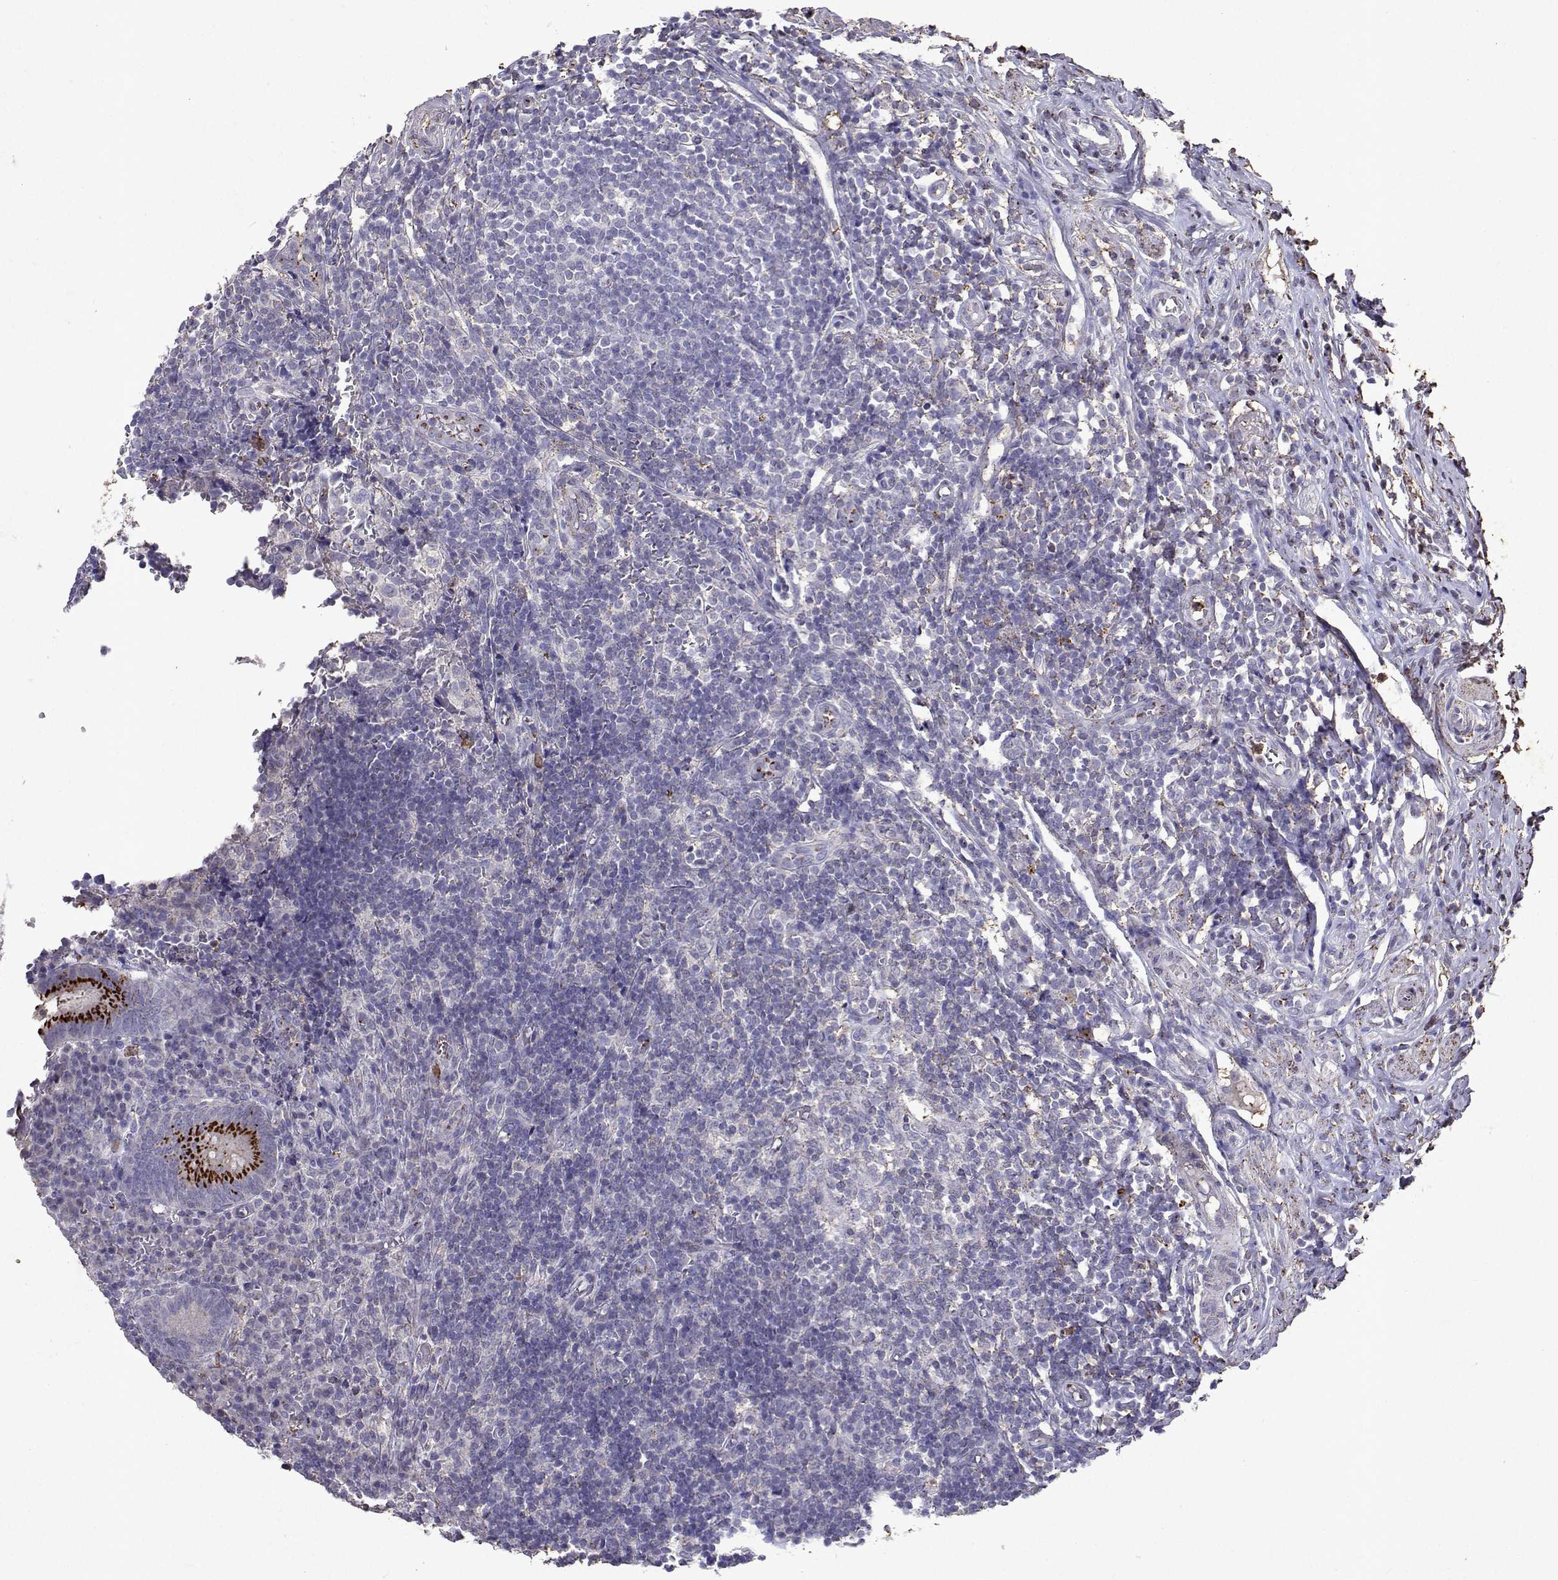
{"staining": {"intensity": "strong", "quantity": "25%-75%", "location": "cytoplasmic/membranous"}, "tissue": "appendix", "cell_type": "Glandular cells", "image_type": "normal", "snomed": [{"axis": "morphology", "description": "Normal tissue, NOS"}, {"axis": "topography", "description": "Appendix"}], "caption": "An immunohistochemistry (IHC) image of benign tissue is shown. Protein staining in brown highlights strong cytoplasmic/membranous positivity in appendix within glandular cells.", "gene": "DUSP28", "patient": {"sex": "male", "age": 18}}